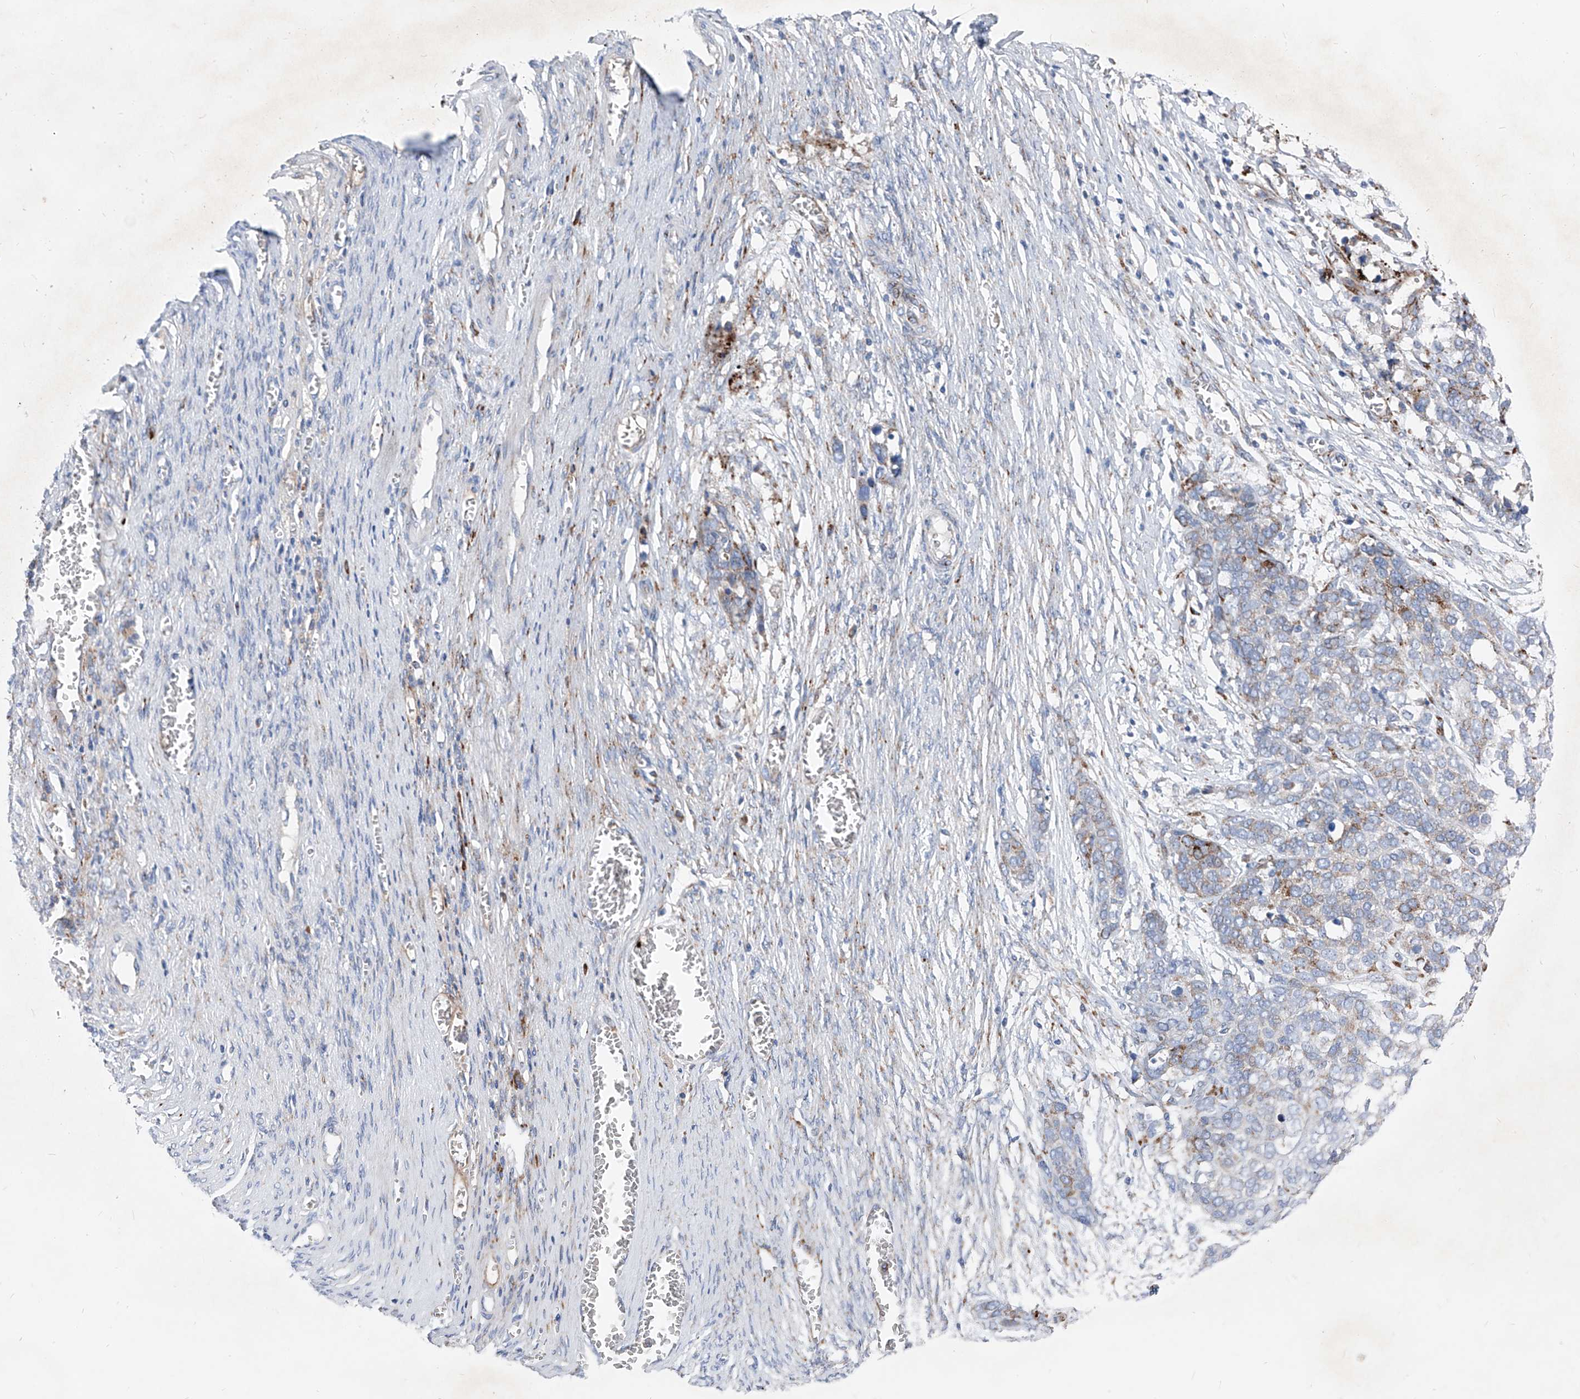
{"staining": {"intensity": "weak", "quantity": "25%-75%", "location": "cytoplasmic/membranous"}, "tissue": "ovarian cancer", "cell_type": "Tumor cells", "image_type": "cancer", "snomed": [{"axis": "morphology", "description": "Cystadenocarcinoma, serous, NOS"}, {"axis": "topography", "description": "Ovary"}], "caption": "Immunohistochemistry (IHC) (DAB (3,3'-diaminobenzidine)) staining of human ovarian cancer exhibits weak cytoplasmic/membranous protein positivity in about 25%-75% of tumor cells.", "gene": "IFI27", "patient": {"sex": "female", "age": 44}}